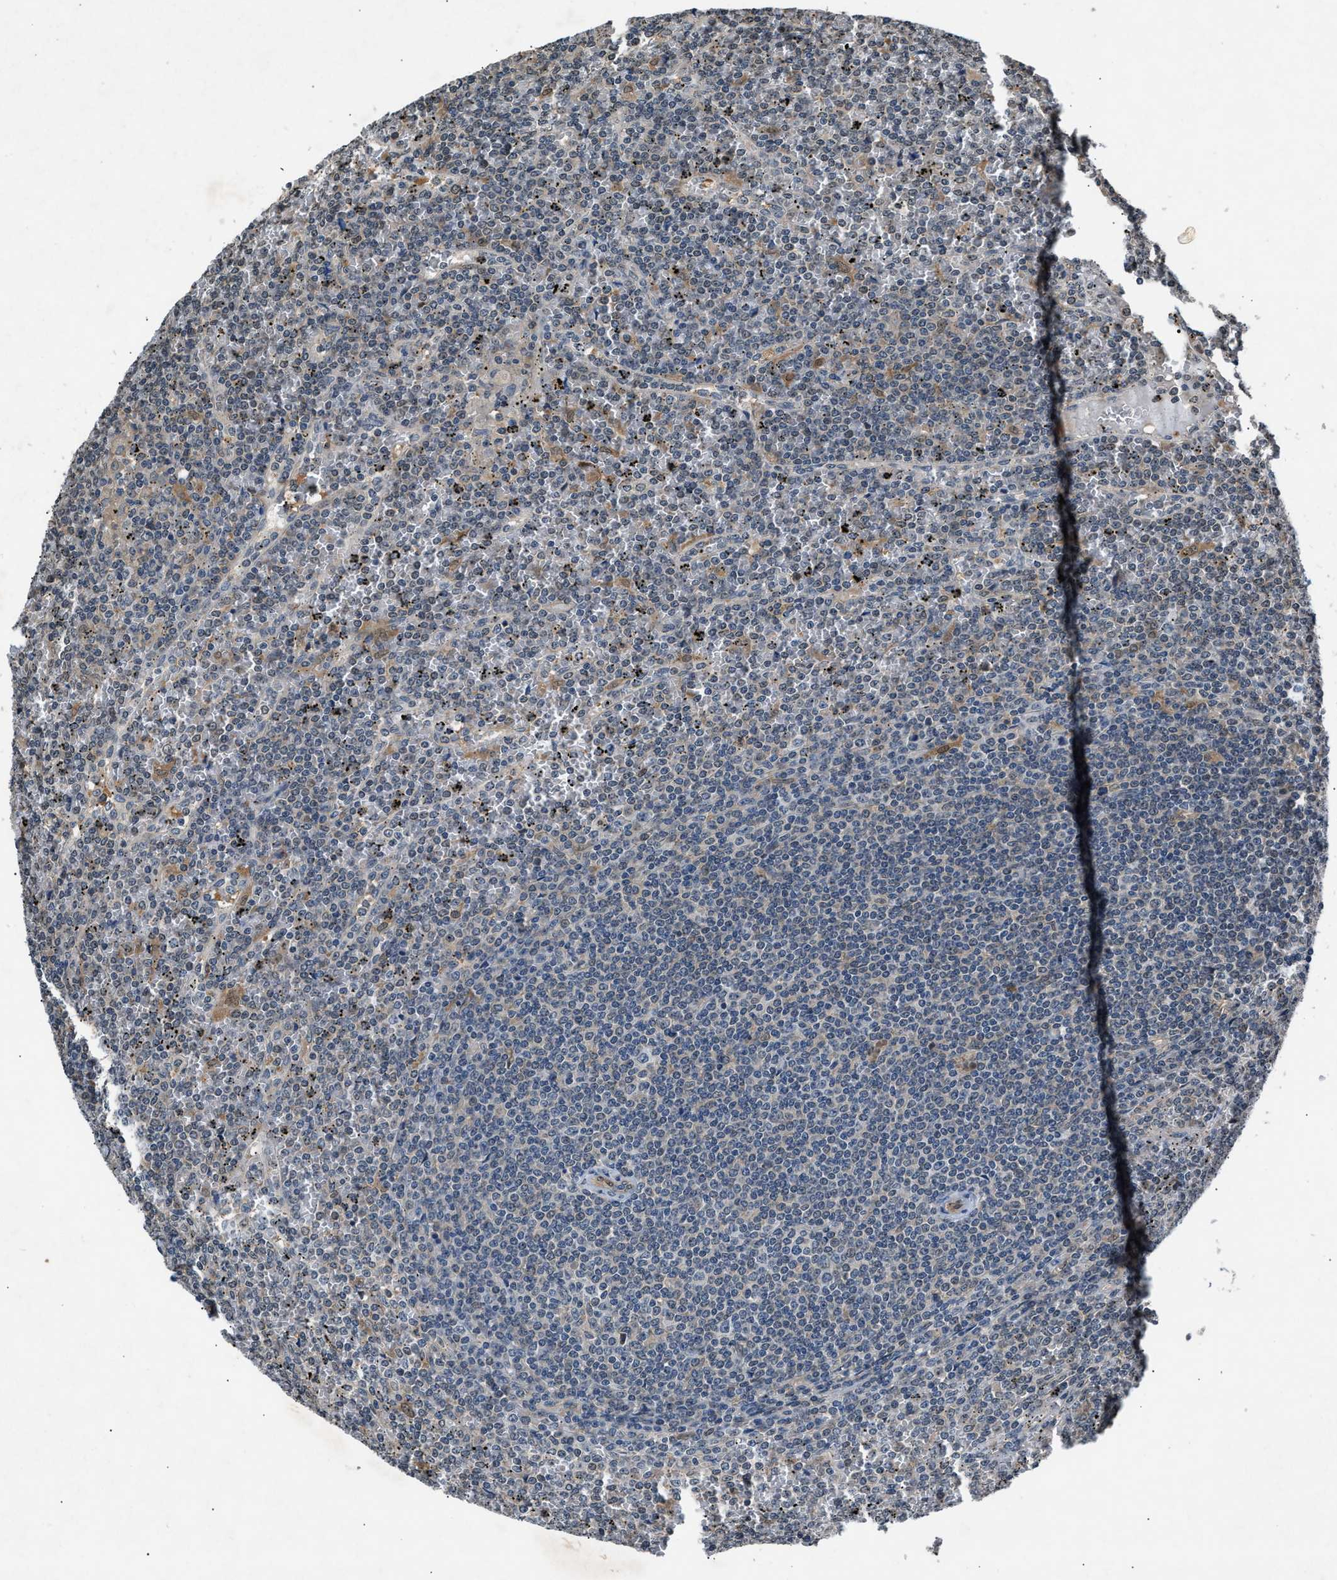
{"staining": {"intensity": "negative", "quantity": "none", "location": "none"}, "tissue": "lymphoma", "cell_type": "Tumor cells", "image_type": "cancer", "snomed": [{"axis": "morphology", "description": "Malignant lymphoma, non-Hodgkin's type, Low grade"}, {"axis": "topography", "description": "Spleen"}], "caption": "This is an immunohistochemistry (IHC) photomicrograph of lymphoma. There is no expression in tumor cells.", "gene": "TP53I3", "patient": {"sex": "female", "age": 19}}